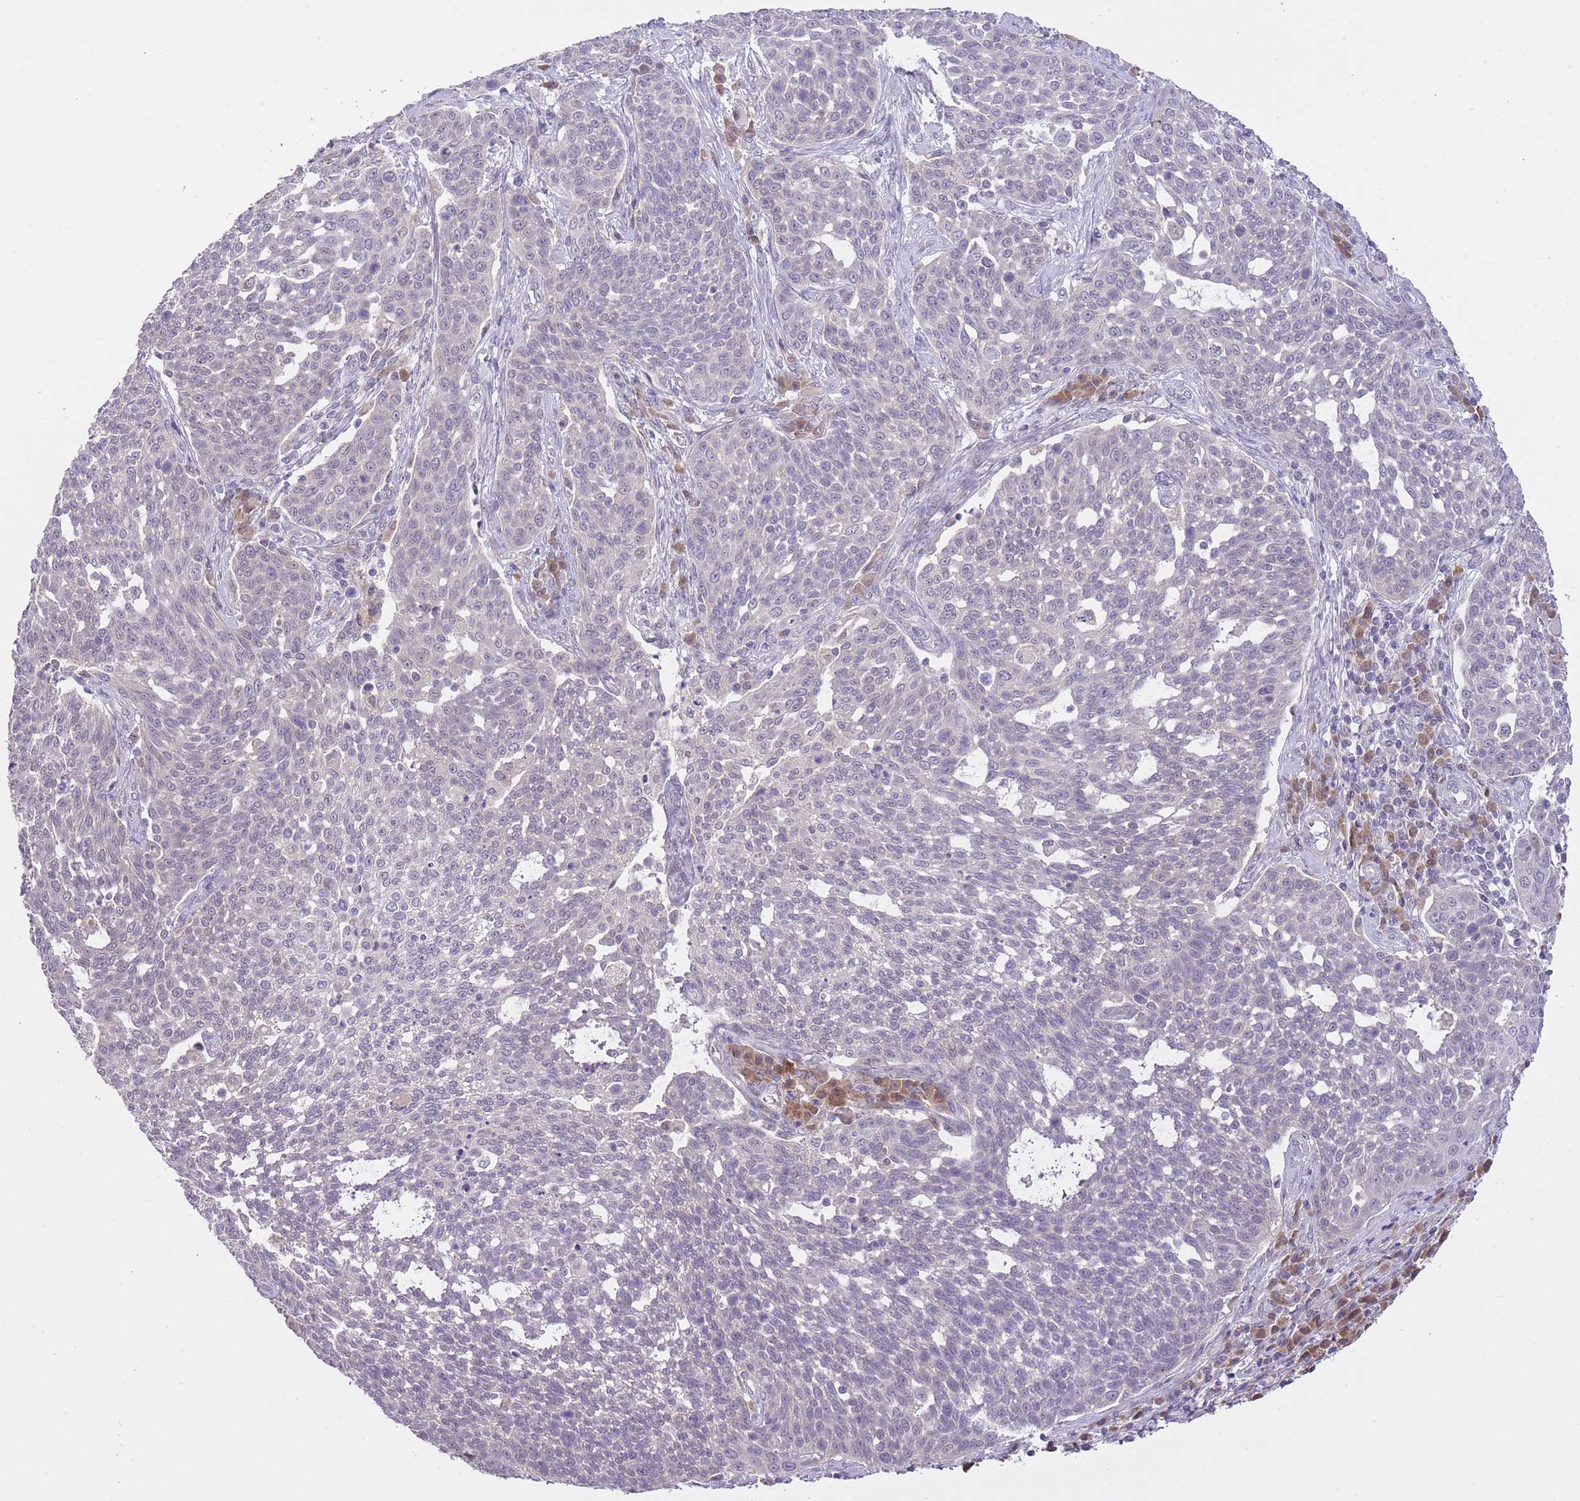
{"staining": {"intensity": "negative", "quantity": "none", "location": "none"}, "tissue": "cervical cancer", "cell_type": "Tumor cells", "image_type": "cancer", "snomed": [{"axis": "morphology", "description": "Squamous cell carcinoma, NOS"}, {"axis": "topography", "description": "Cervix"}], "caption": "Immunohistochemistry (IHC) of human cervical cancer (squamous cell carcinoma) exhibits no staining in tumor cells.", "gene": "GALK2", "patient": {"sex": "female", "age": 34}}